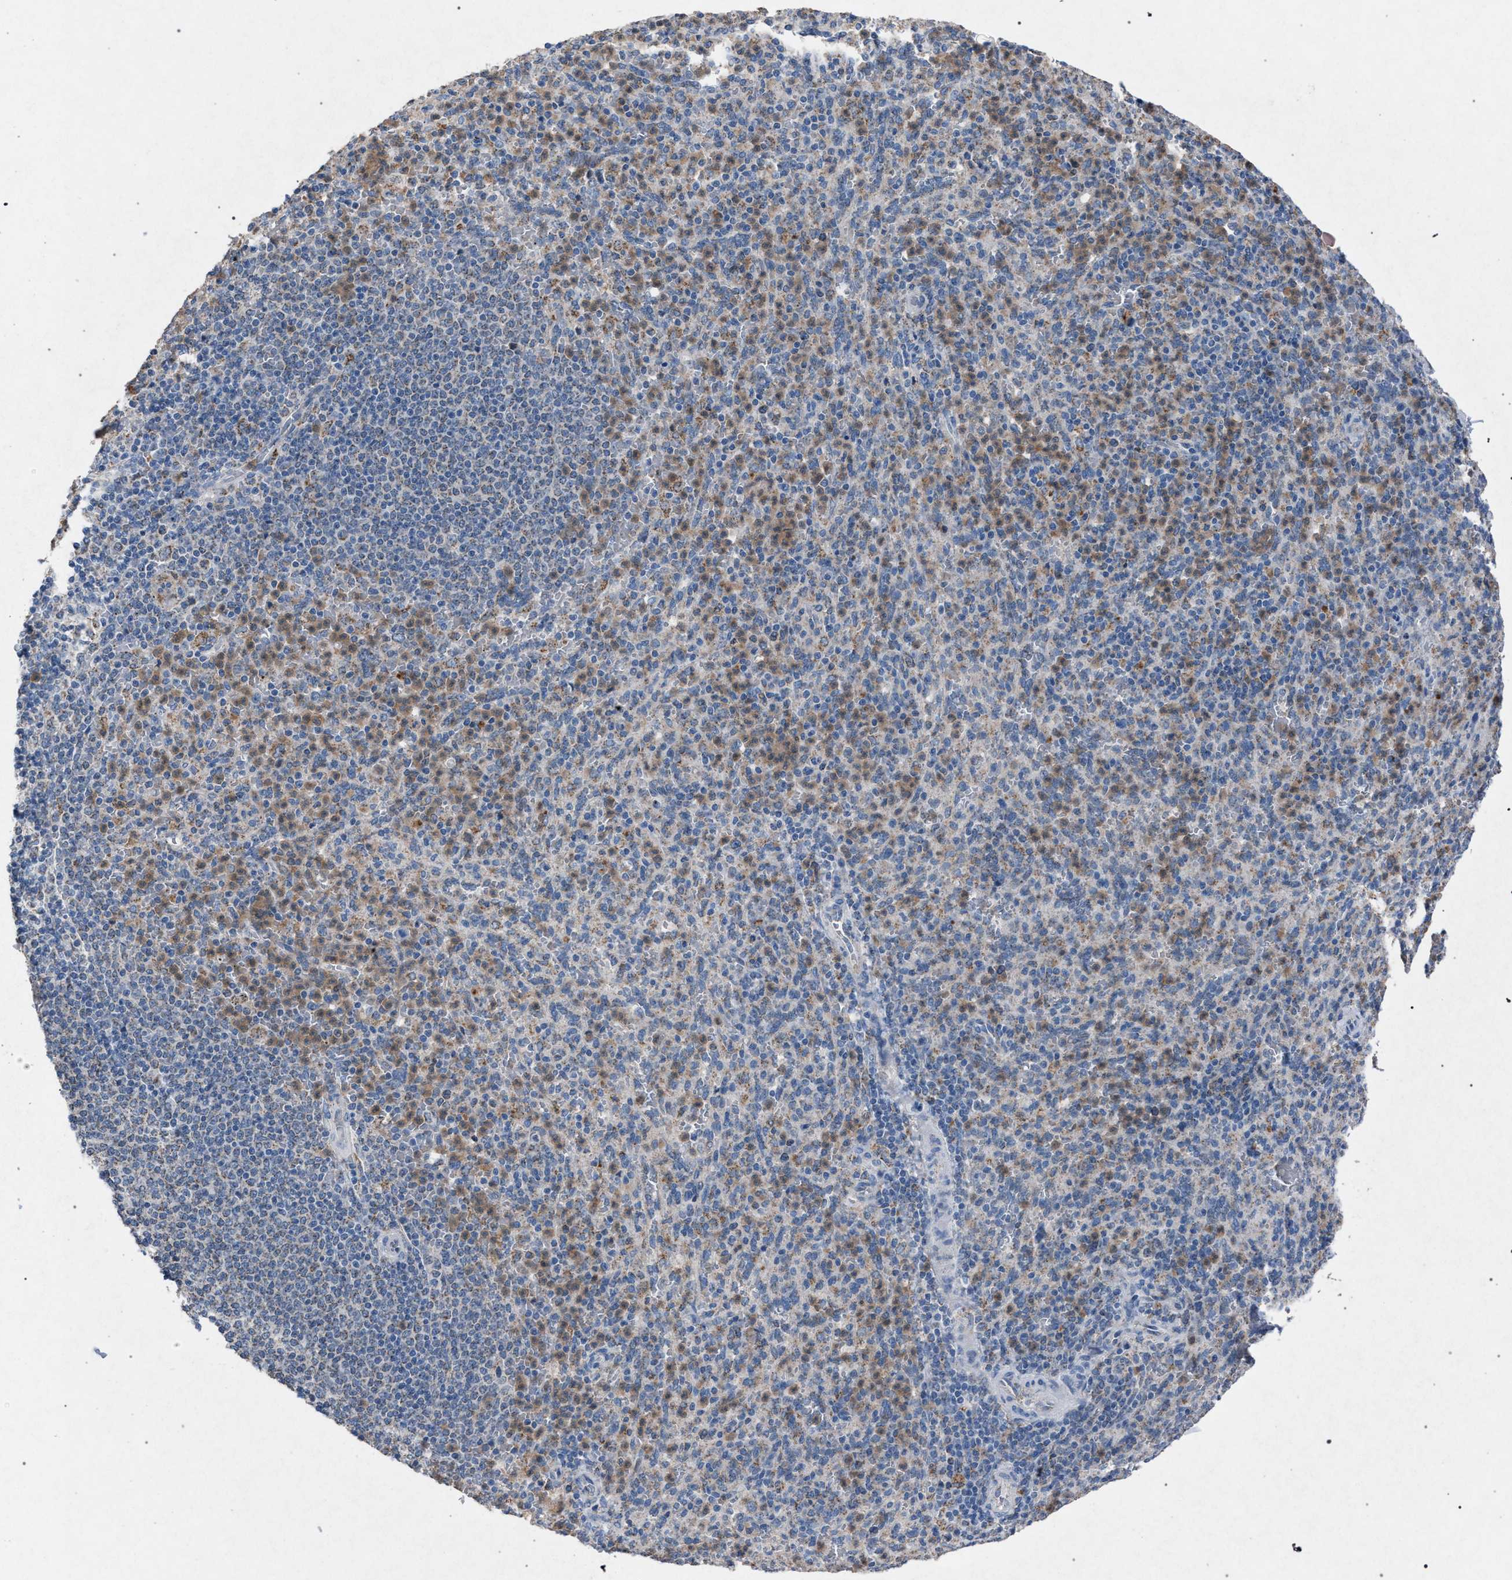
{"staining": {"intensity": "weak", "quantity": "25%-75%", "location": "cytoplasmic/membranous"}, "tissue": "spleen", "cell_type": "Cells in red pulp", "image_type": "normal", "snomed": [{"axis": "morphology", "description": "Normal tissue, NOS"}, {"axis": "topography", "description": "Spleen"}], "caption": "An IHC image of normal tissue is shown. Protein staining in brown labels weak cytoplasmic/membranous positivity in spleen within cells in red pulp. Using DAB (brown) and hematoxylin (blue) stains, captured at high magnification using brightfield microscopy.", "gene": "HSD17B4", "patient": {"sex": "male", "age": 36}}